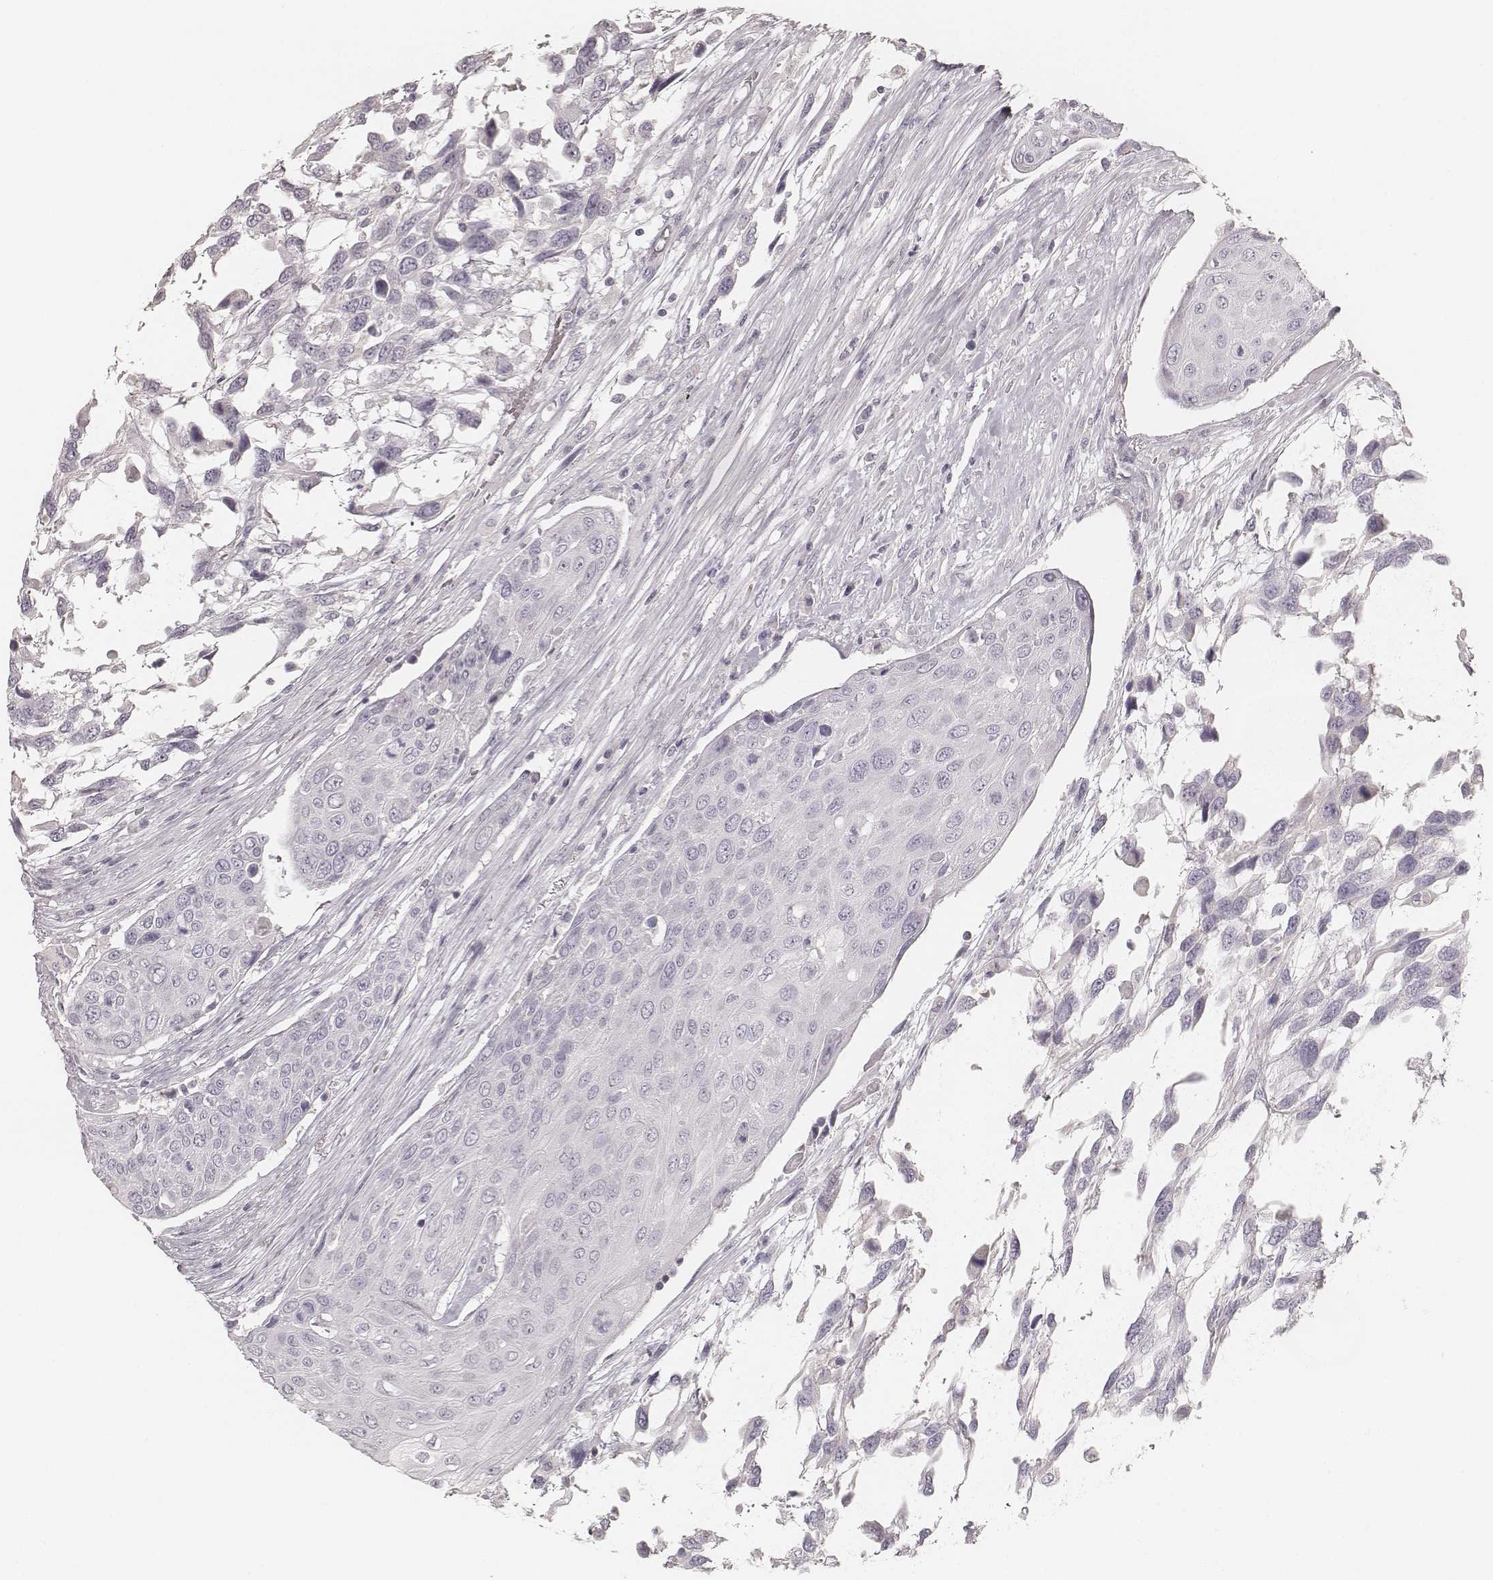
{"staining": {"intensity": "negative", "quantity": "none", "location": "none"}, "tissue": "urothelial cancer", "cell_type": "Tumor cells", "image_type": "cancer", "snomed": [{"axis": "morphology", "description": "Urothelial carcinoma, High grade"}, {"axis": "topography", "description": "Urinary bladder"}], "caption": "An image of urothelial cancer stained for a protein demonstrates no brown staining in tumor cells.", "gene": "KRT31", "patient": {"sex": "female", "age": 70}}